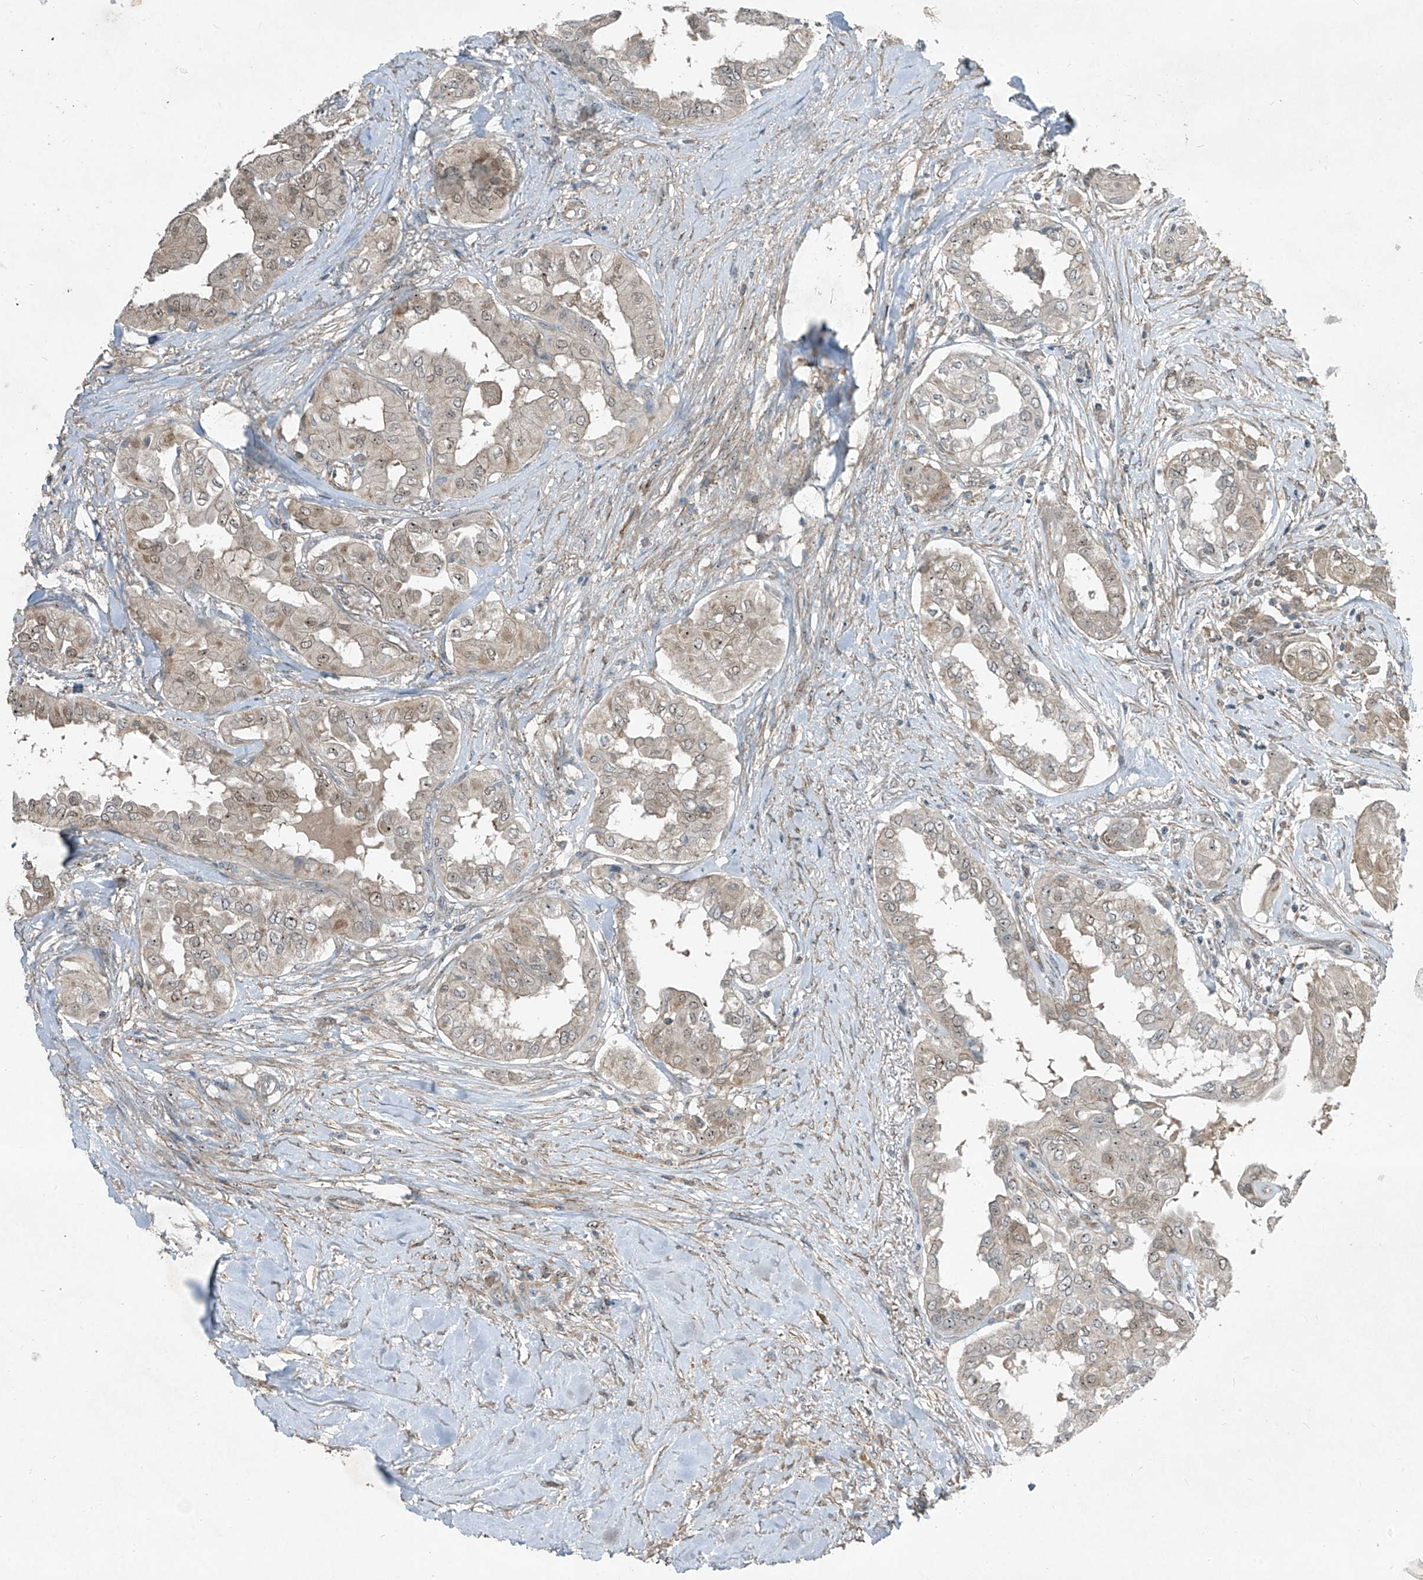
{"staining": {"intensity": "weak", "quantity": "25%-75%", "location": "cytoplasmic/membranous,nuclear"}, "tissue": "thyroid cancer", "cell_type": "Tumor cells", "image_type": "cancer", "snomed": [{"axis": "morphology", "description": "Papillary adenocarcinoma, NOS"}, {"axis": "topography", "description": "Thyroid gland"}], "caption": "Weak cytoplasmic/membranous and nuclear positivity is identified in approximately 25%-75% of tumor cells in thyroid cancer (papillary adenocarcinoma). (Brightfield microscopy of DAB IHC at high magnification).", "gene": "PPCS", "patient": {"sex": "female", "age": 59}}